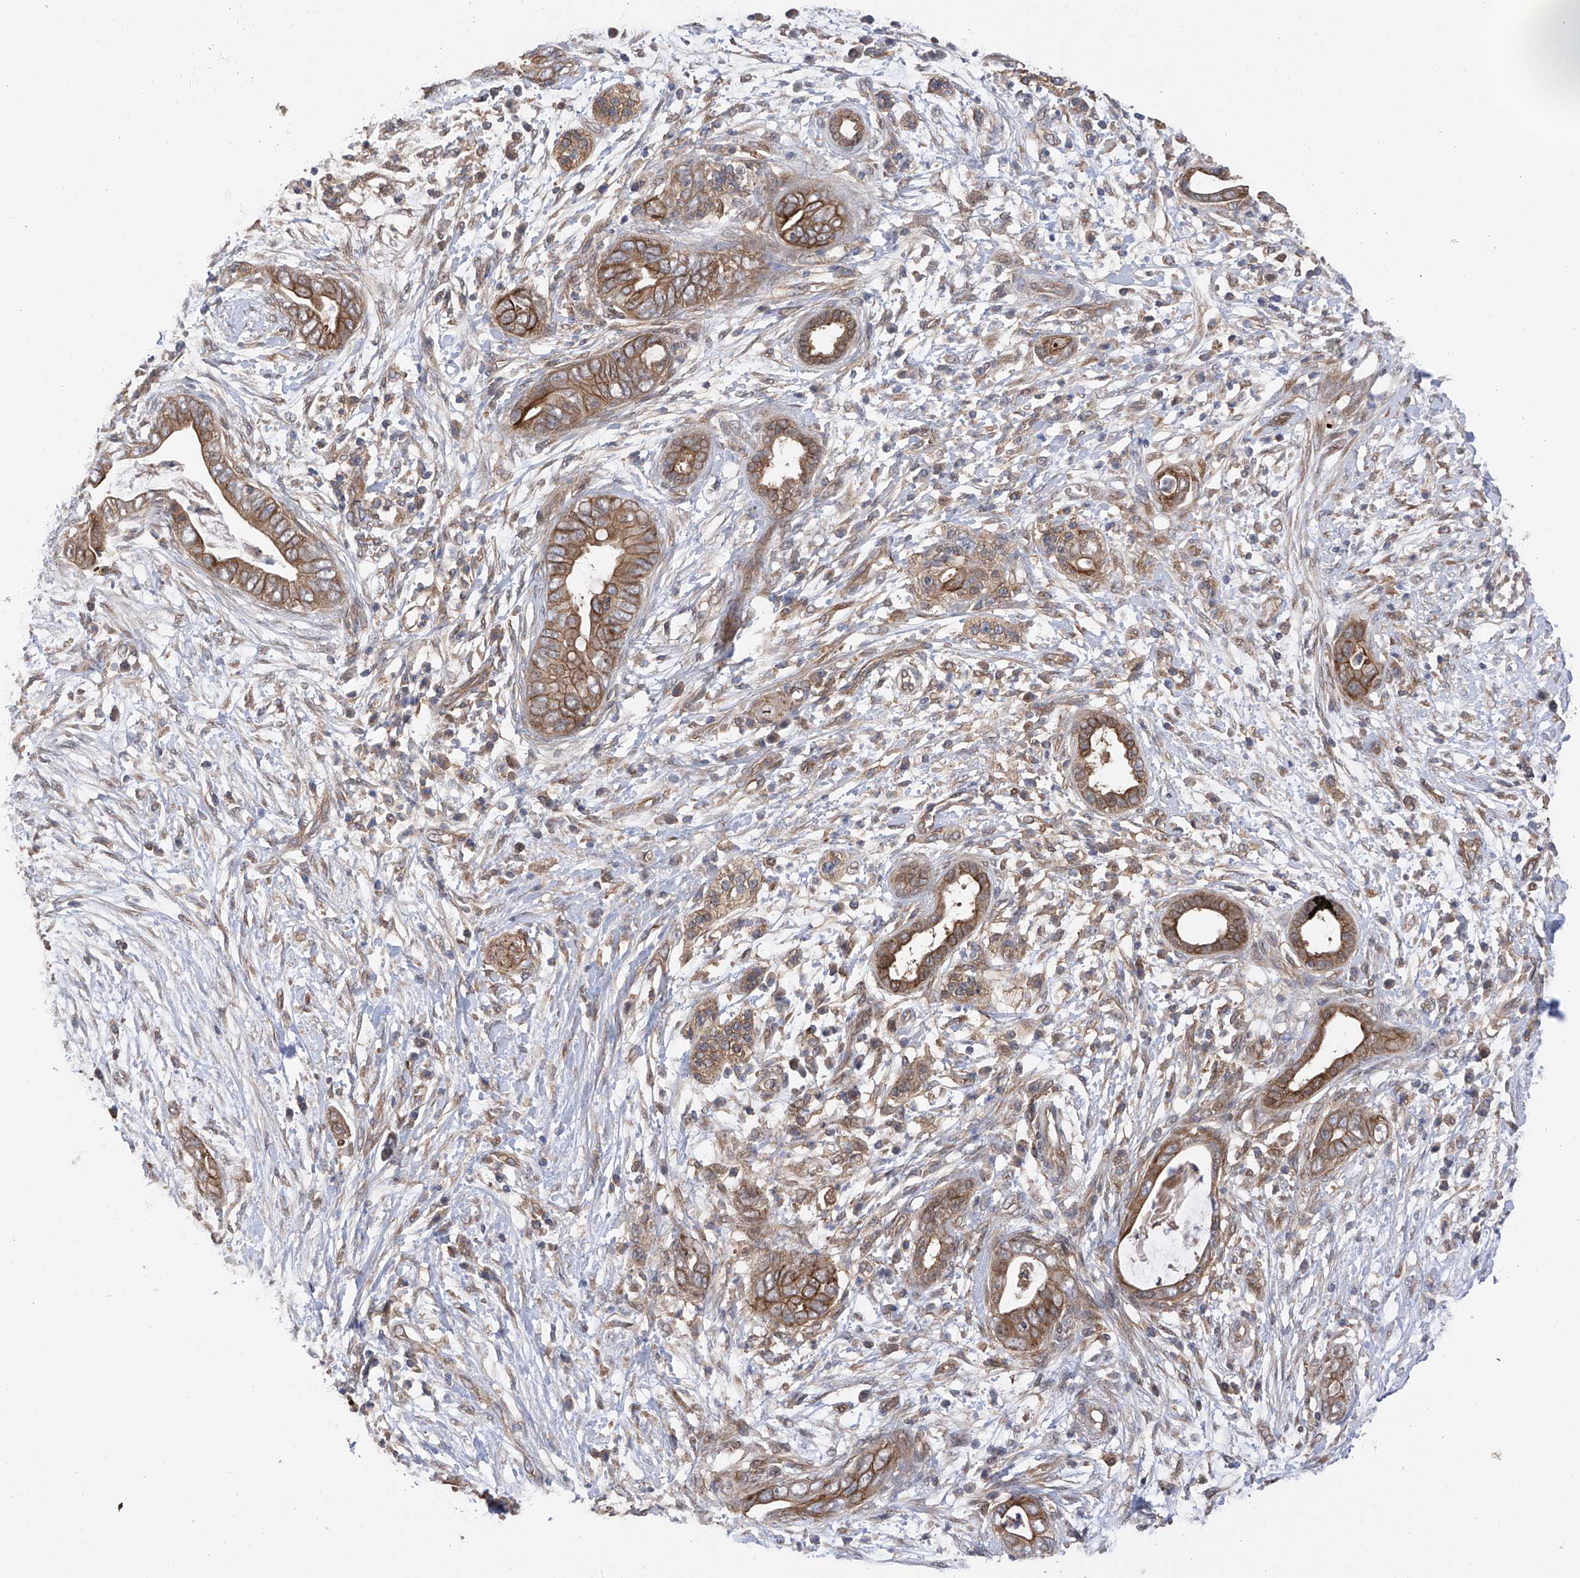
{"staining": {"intensity": "moderate", "quantity": ">75%", "location": "cytoplasmic/membranous"}, "tissue": "pancreatic cancer", "cell_type": "Tumor cells", "image_type": "cancer", "snomed": [{"axis": "morphology", "description": "Adenocarcinoma, NOS"}, {"axis": "topography", "description": "Pancreas"}], "caption": "Immunohistochemistry image of human pancreatic cancer stained for a protein (brown), which reveals medium levels of moderate cytoplasmic/membranous positivity in about >75% of tumor cells.", "gene": "CHPF", "patient": {"sex": "male", "age": 75}}